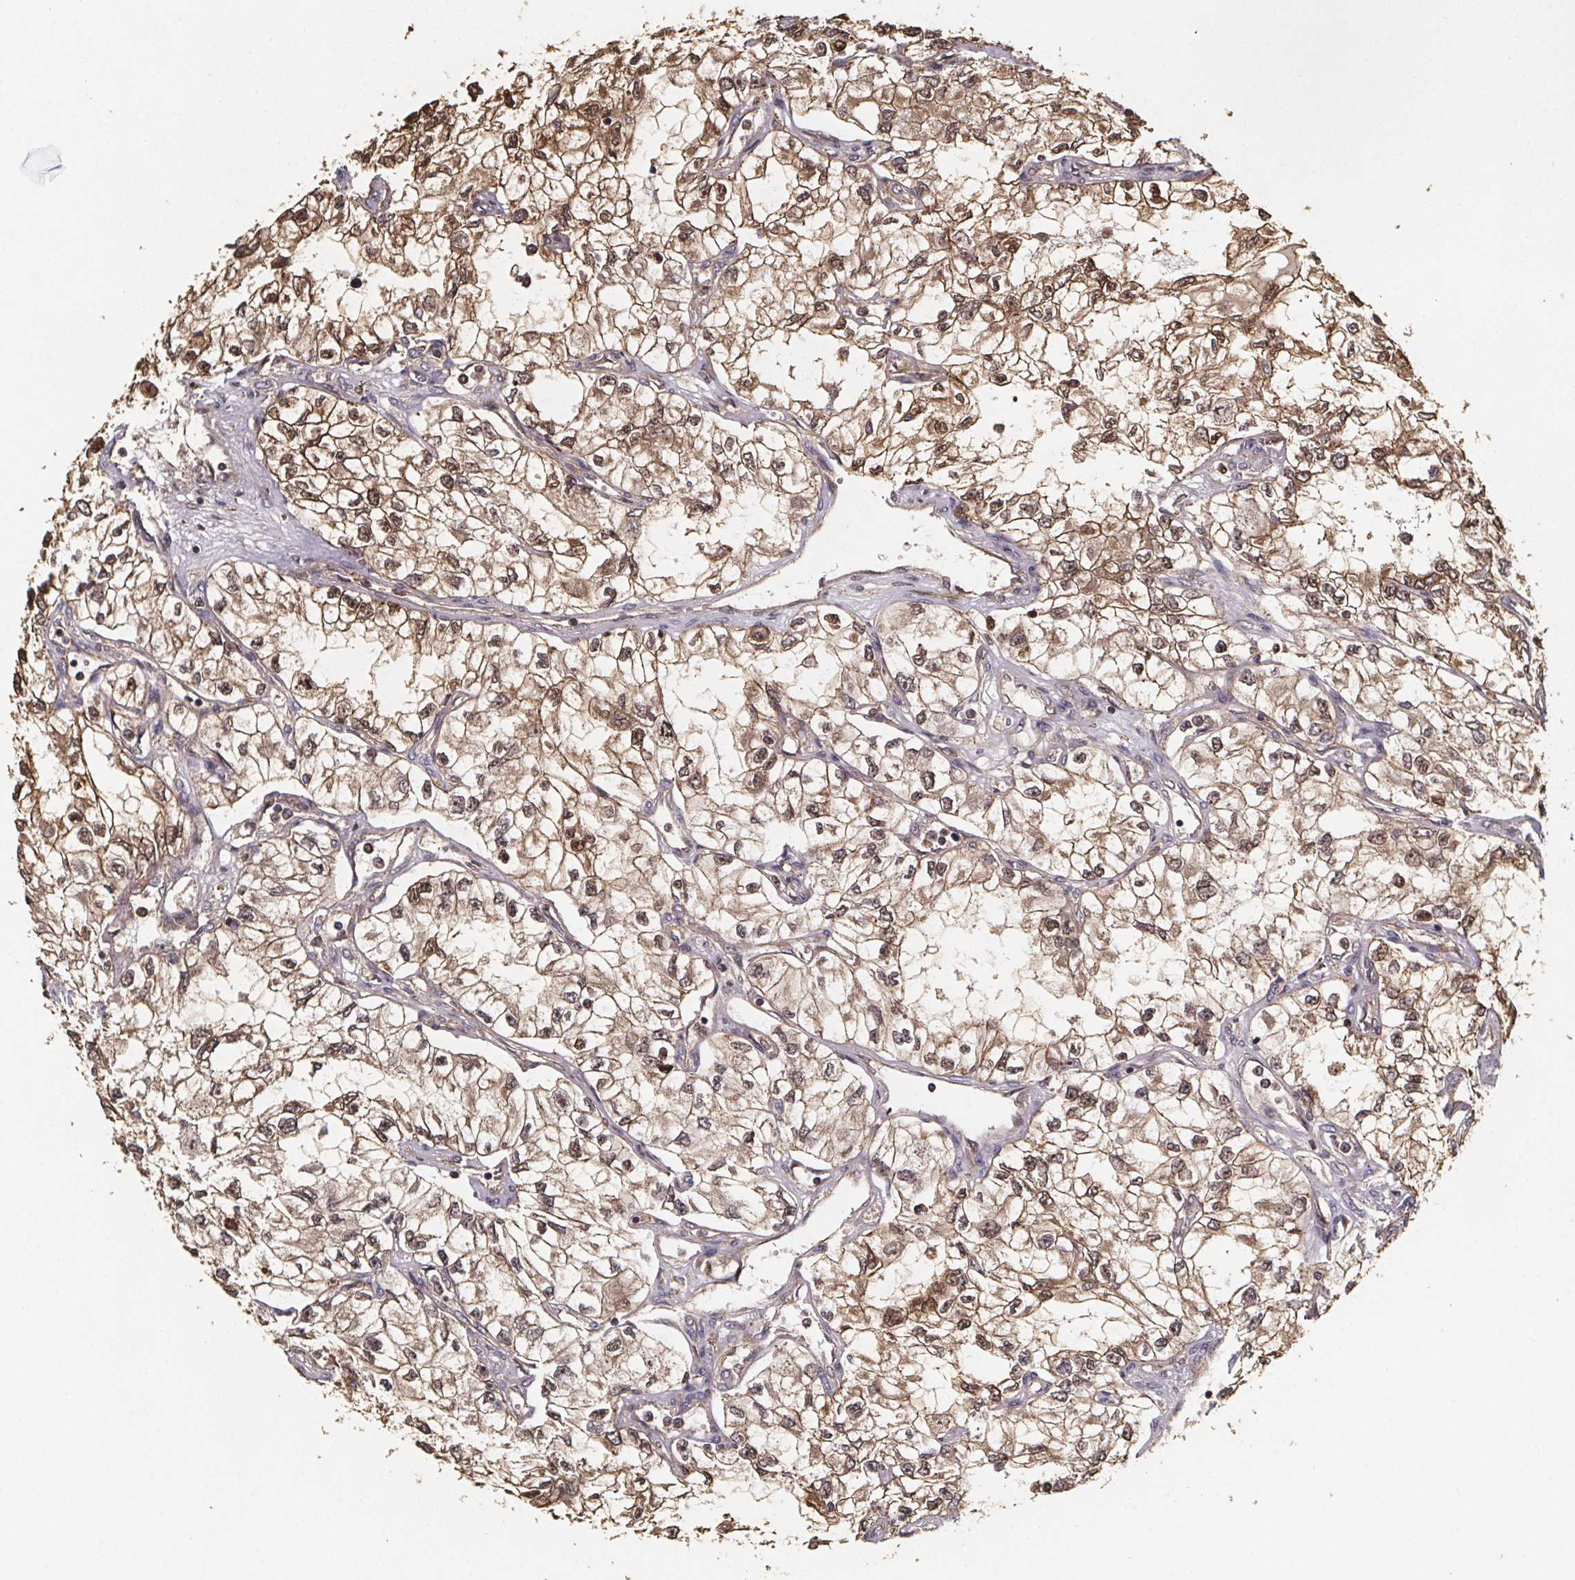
{"staining": {"intensity": "strong", "quantity": ">75%", "location": "cytoplasmic/membranous,nuclear"}, "tissue": "renal cancer", "cell_type": "Tumor cells", "image_type": "cancer", "snomed": [{"axis": "morphology", "description": "Adenocarcinoma, NOS"}, {"axis": "topography", "description": "Kidney"}], "caption": "Tumor cells exhibit high levels of strong cytoplasmic/membranous and nuclear staining in approximately >75% of cells in renal cancer (adenocarcinoma). (Brightfield microscopy of DAB IHC at high magnification).", "gene": "ZNF879", "patient": {"sex": "female", "age": 59}}